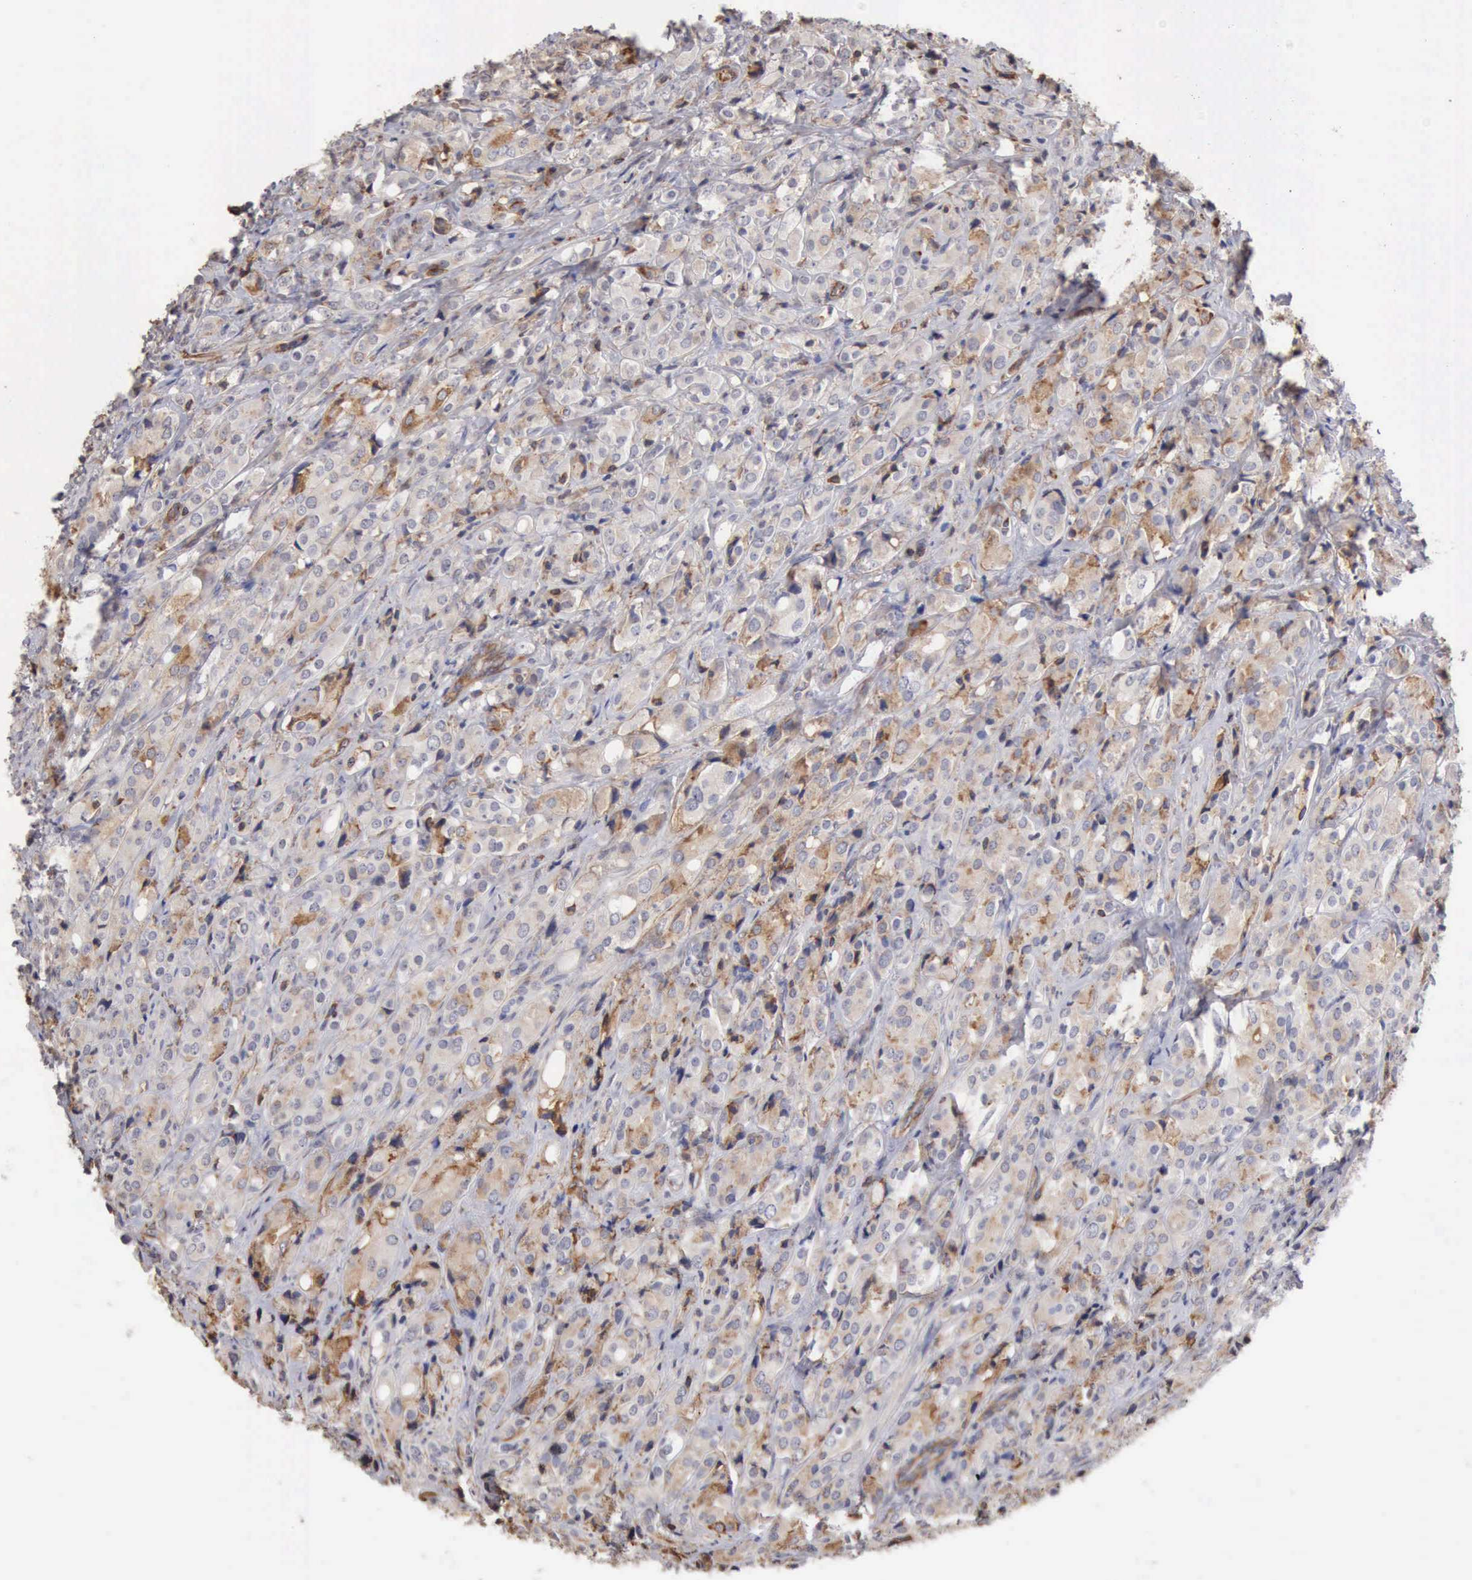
{"staining": {"intensity": "weak", "quantity": "25%-75%", "location": "cytoplasmic/membranous"}, "tissue": "prostate cancer", "cell_type": "Tumor cells", "image_type": "cancer", "snomed": [{"axis": "morphology", "description": "Adenocarcinoma, High grade"}, {"axis": "topography", "description": "Prostate"}], "caption": "This image demonstrates immunohistochemistry staining of human prostate cancer (adenocarcinoma (high-grade)), with low weak cytoplasmic/membranous staining in approximately 25%-75% of tumor cells.", "gene": "GPR101", "patient": {"sex": "male", "age": 68}}